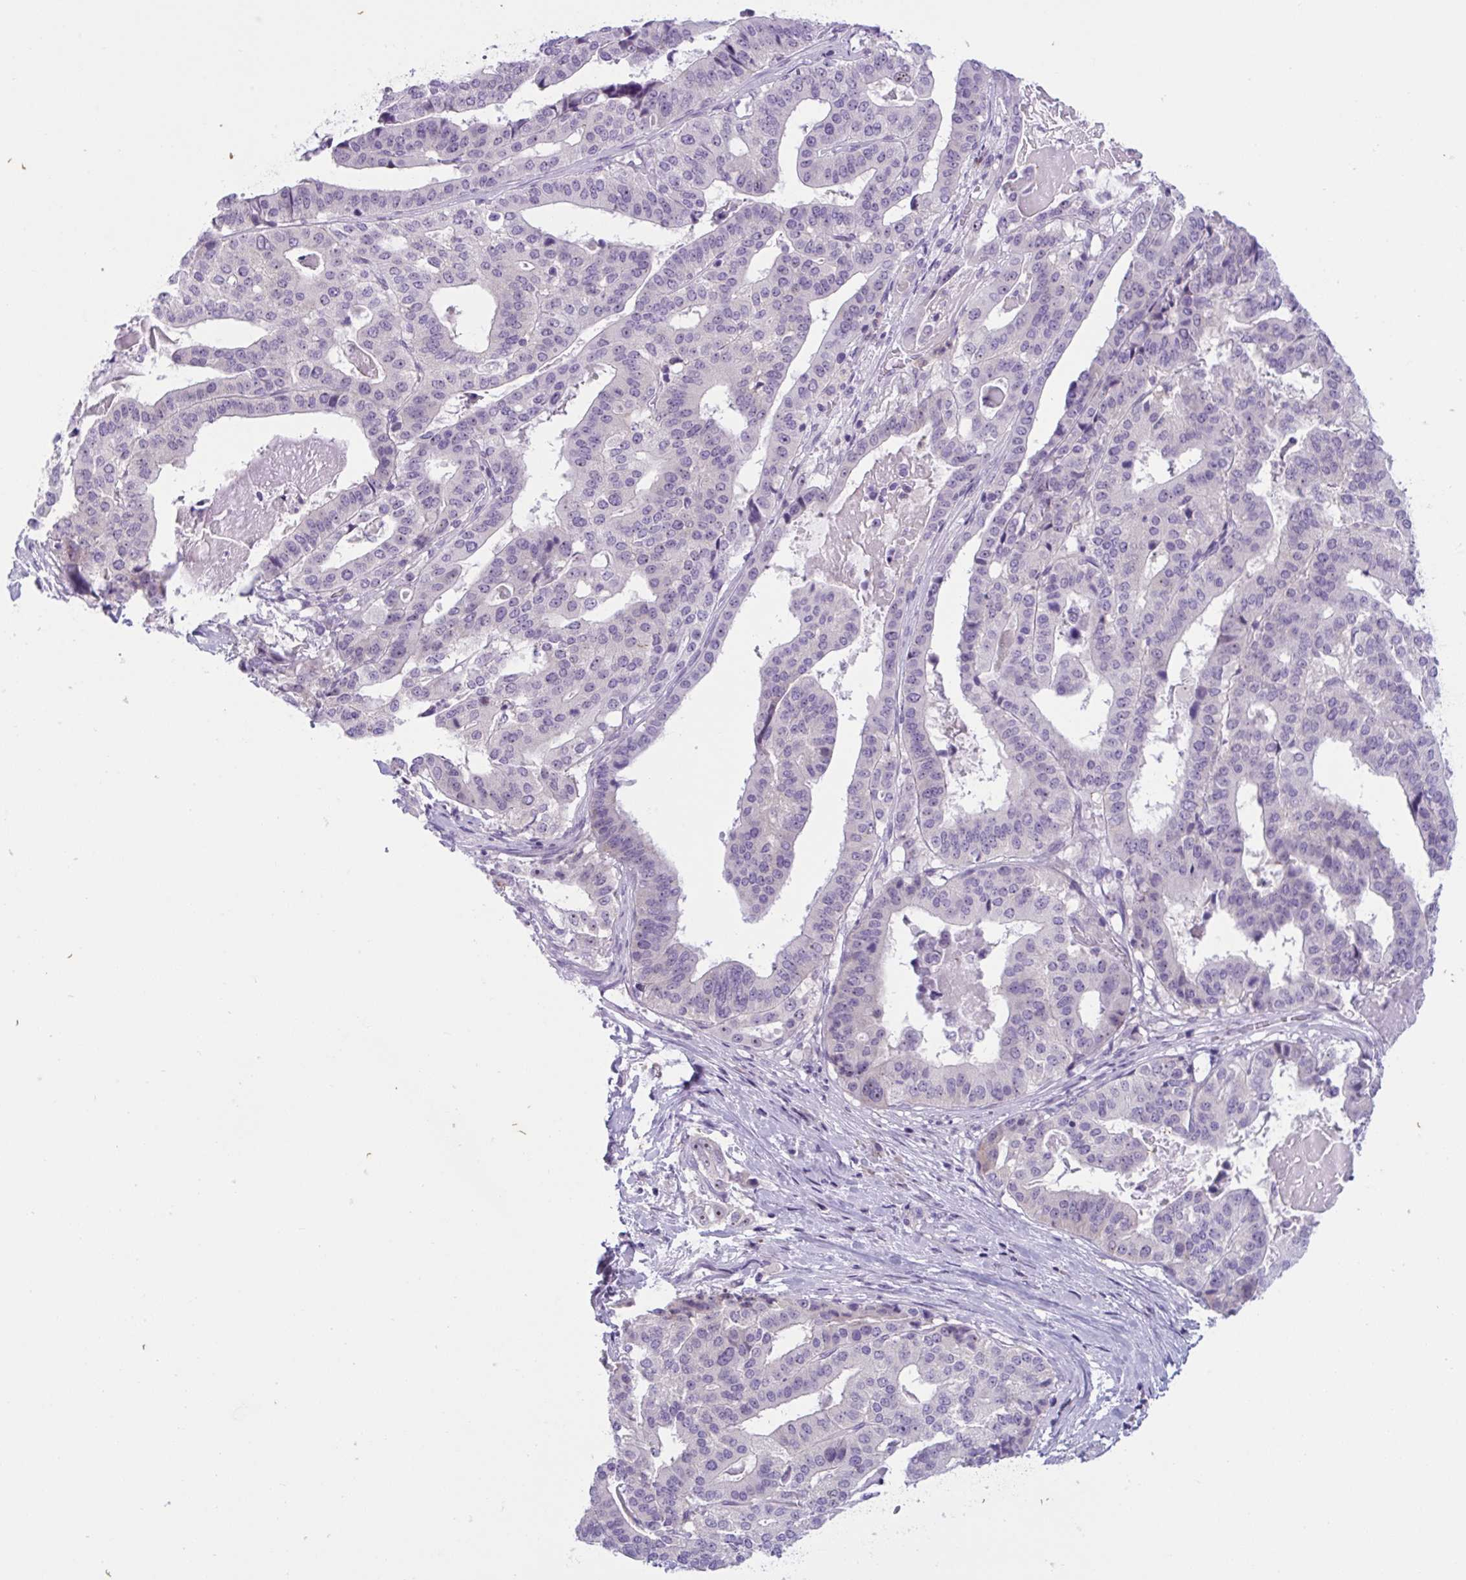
{"staining": {"intensity": "negative", "quantity": "none", "location": "none"}, "tissue": "stomach cancer", "cell_type": "Tumor cells", "image_type": "cancer", "snomed": [{"axis": "morphology", "description": "Adenocarcinoma, NOS"}, {"axis": "topography", "description": "Stomach"}], "caption": "Immunohistochemical staining of stomach cancer demonstrates no significant positivity in tumor cells. (DAB (3,3'-diaminobenzidine) IHC visualized using brightfield microscopy, high magnification).", "gene": "WNT9B", "patient": {"sex": "male", "age": 48}}